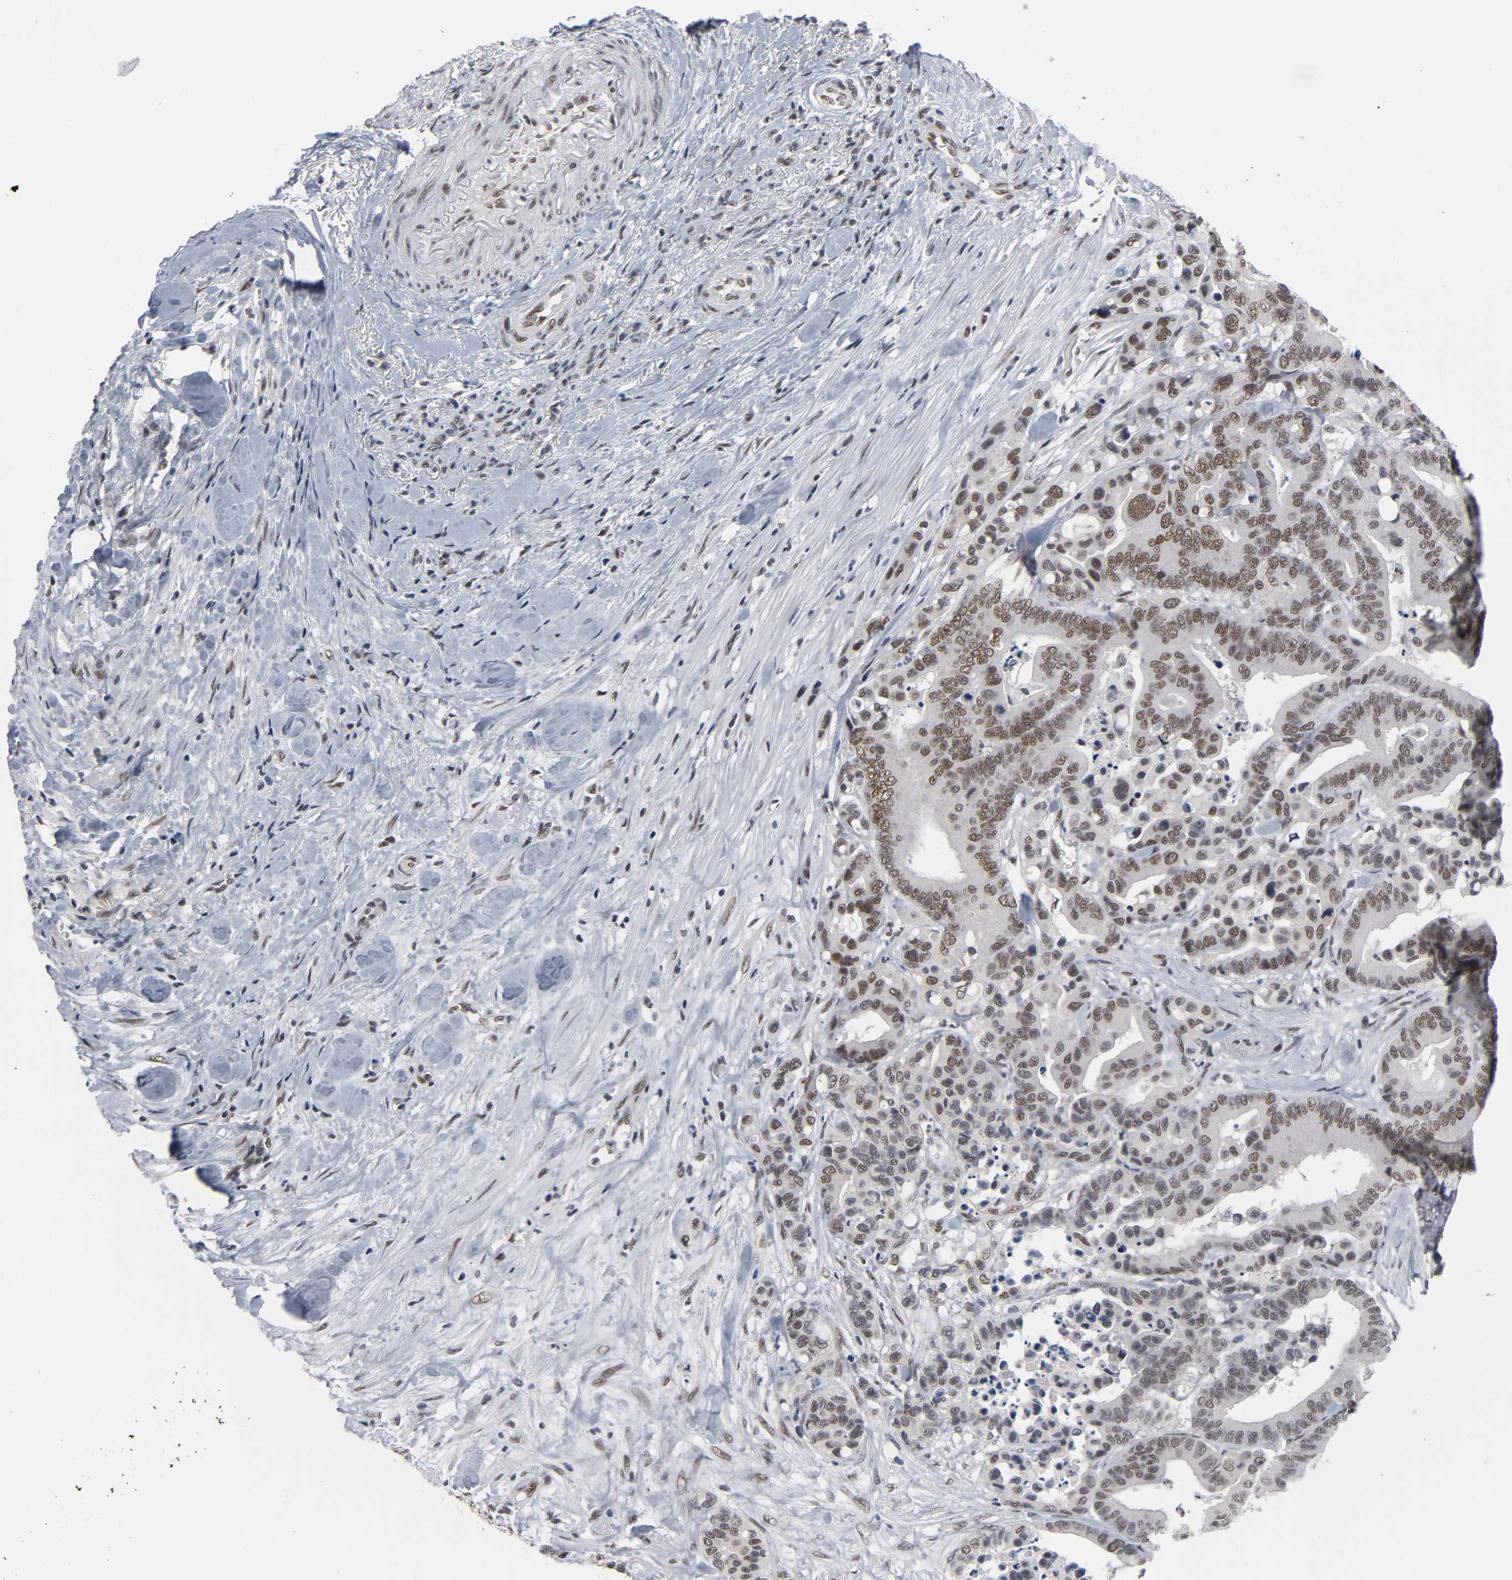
{"staining": {"intensity": "moderate", "quantity": ">75%", "location": "nuclear"}, "tissue": "colorectal cancer", "cell_type": "Tumor cells", "image_type": "cancer", "snomed": [{"axis": "morphology", "description": "Adenocarcinoma, NOS"}, {"axis": "topography", "description": "Colon"}], "caption": "DAB (3,3'-diaminobenzidine) immunohistochemical staining of human colorectal adenocarcinoma reveals moderate nuclear protein positivity in about >75% of tumor cells.", "gene": "TRIM33", "patient": {"sex": "male", "age": 82}}